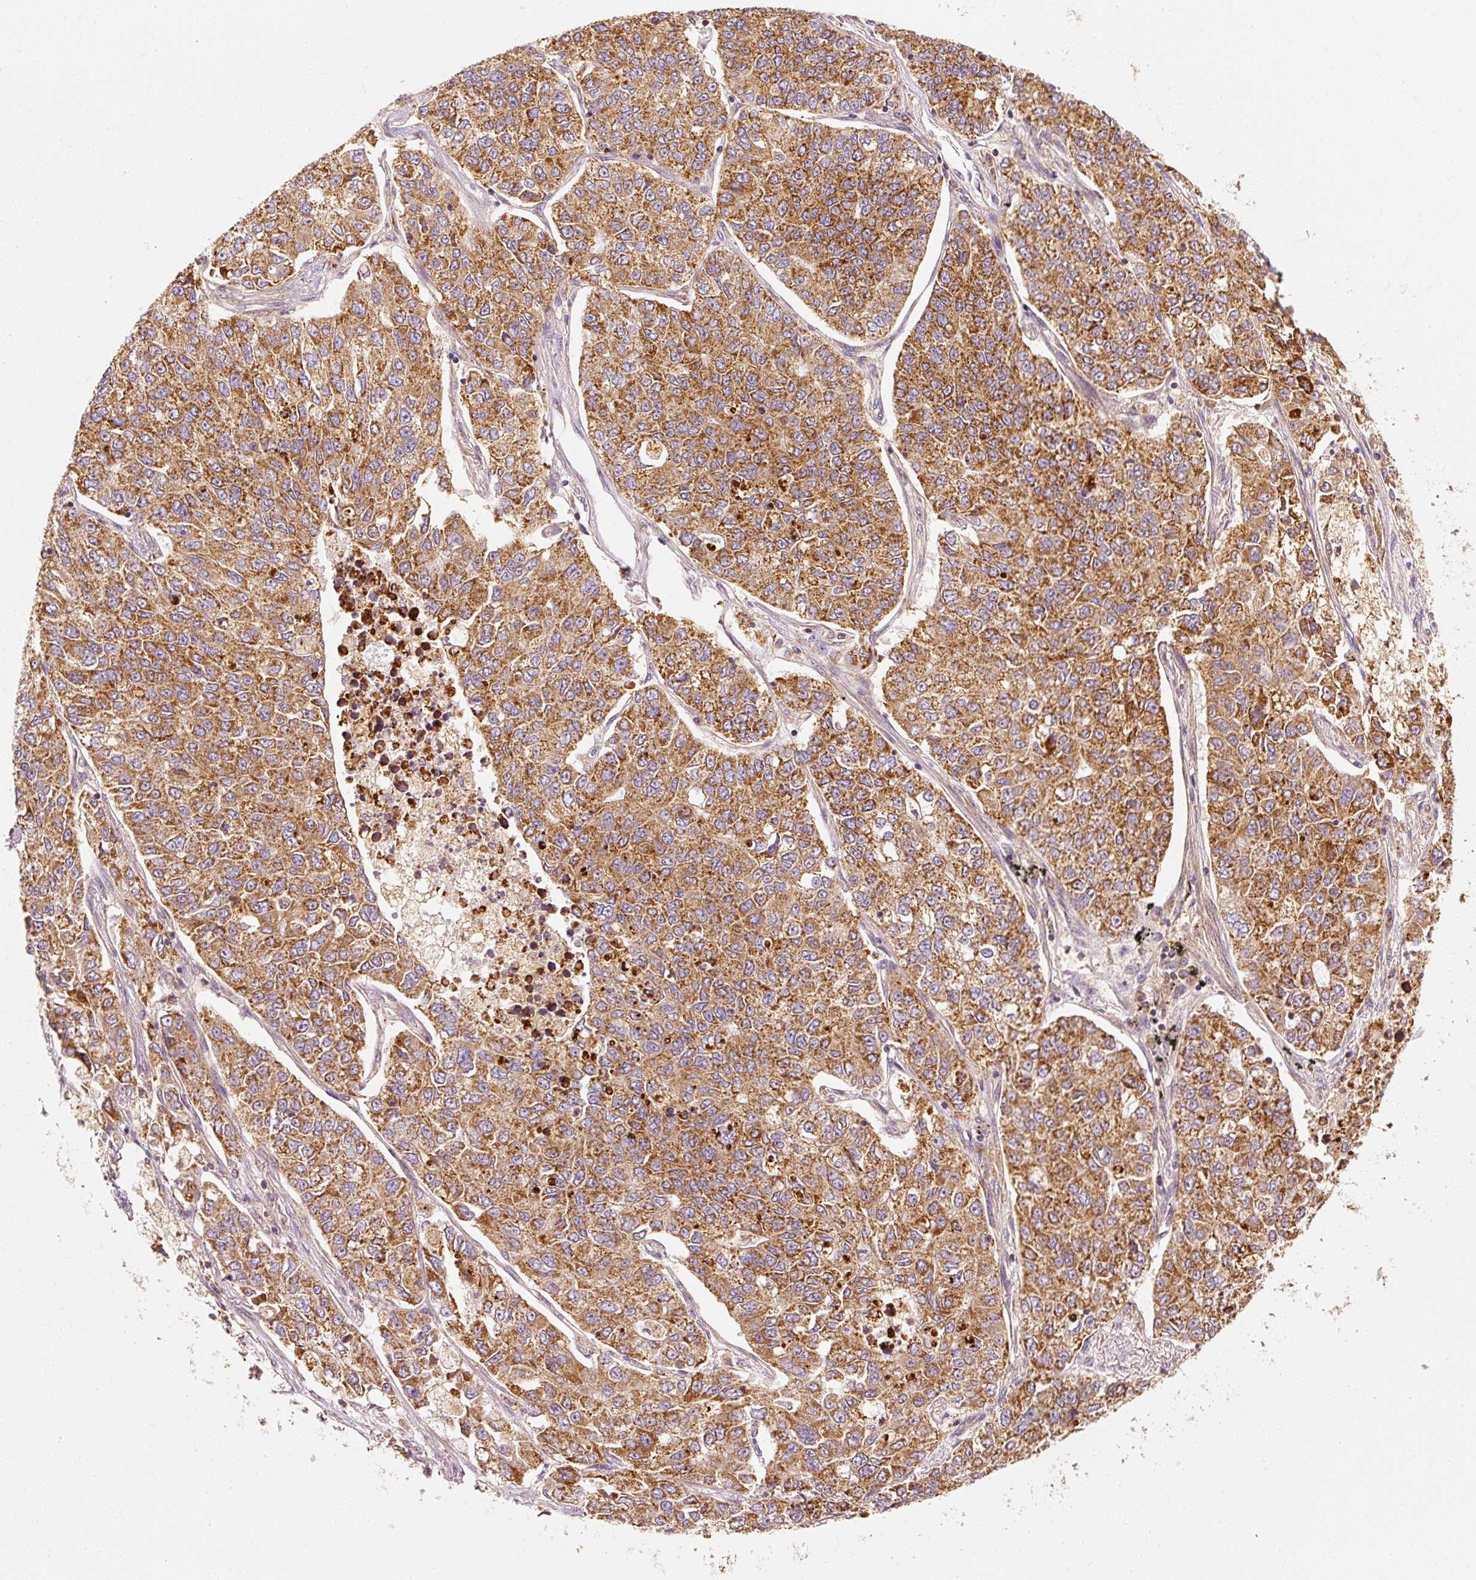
{"staining": {"intensity": "moderate", "quantity": ">75%", "location": "cytoplasmic/membranous"}, "tissue": "lung cancer", "cell_type": "Tumor cells", "image_type": "cancer", "snomed": [{"axis": "morphology", "description": "Adenocarcinoma, NOS"}, {"axis": "topography", "description": "Lung"}], "caption": "Lung adenocarcinoma was stained to show a protein in brown. There is medium levels of moderate cytoplasmic/membranous expression in approximately >75% of tumor cells. (DAB (3,3'-diaminobenzidine) = brown stain, brightfield microscopy at high magnification).", "gene": "TOMM40", "patient": {"sex": "male", "age": 49}}